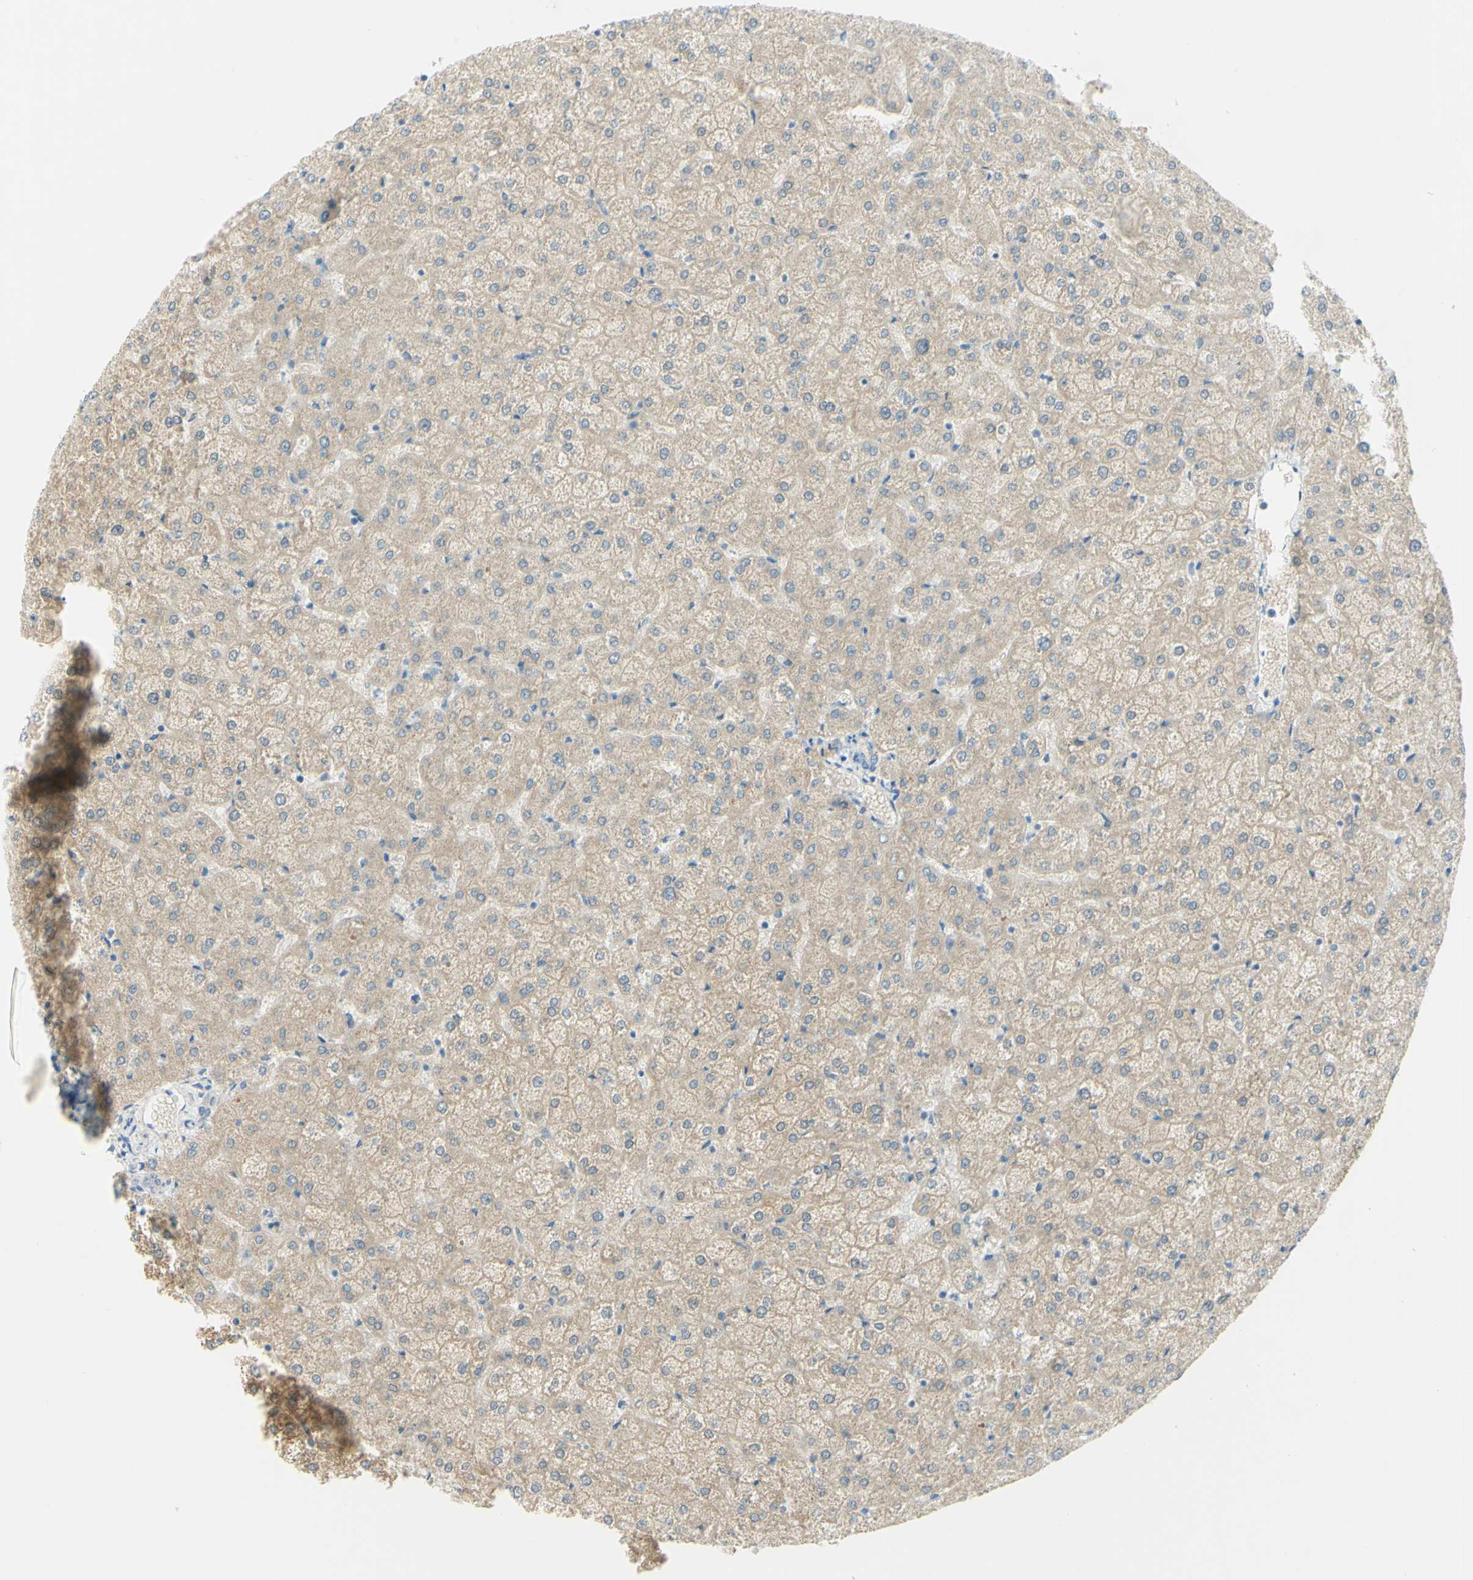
{"staining": {"intensity": "negative", "quantity": "none", "location": "none"}, "tissue": "liver", "cell_type": "Cholangiocytes", "image_type": "normal", "snomed": [{"axis": "morphology", "description": "Normal tissue, NOS"}, {"axis": "topography", "description": "Liver"}], "caption": "This histopathology image is of normal liver stained with immunohistochemistry to label a protein in brown with the nuclei are counter-stained blue. There is no staining in cholangiocytes. (Brightfield microscopy of DAB (3,3'-diaminobenzidine) IHC at high magnification).", "gene": "GCNT3", "patient": {"sex": "female", "age": 32}}